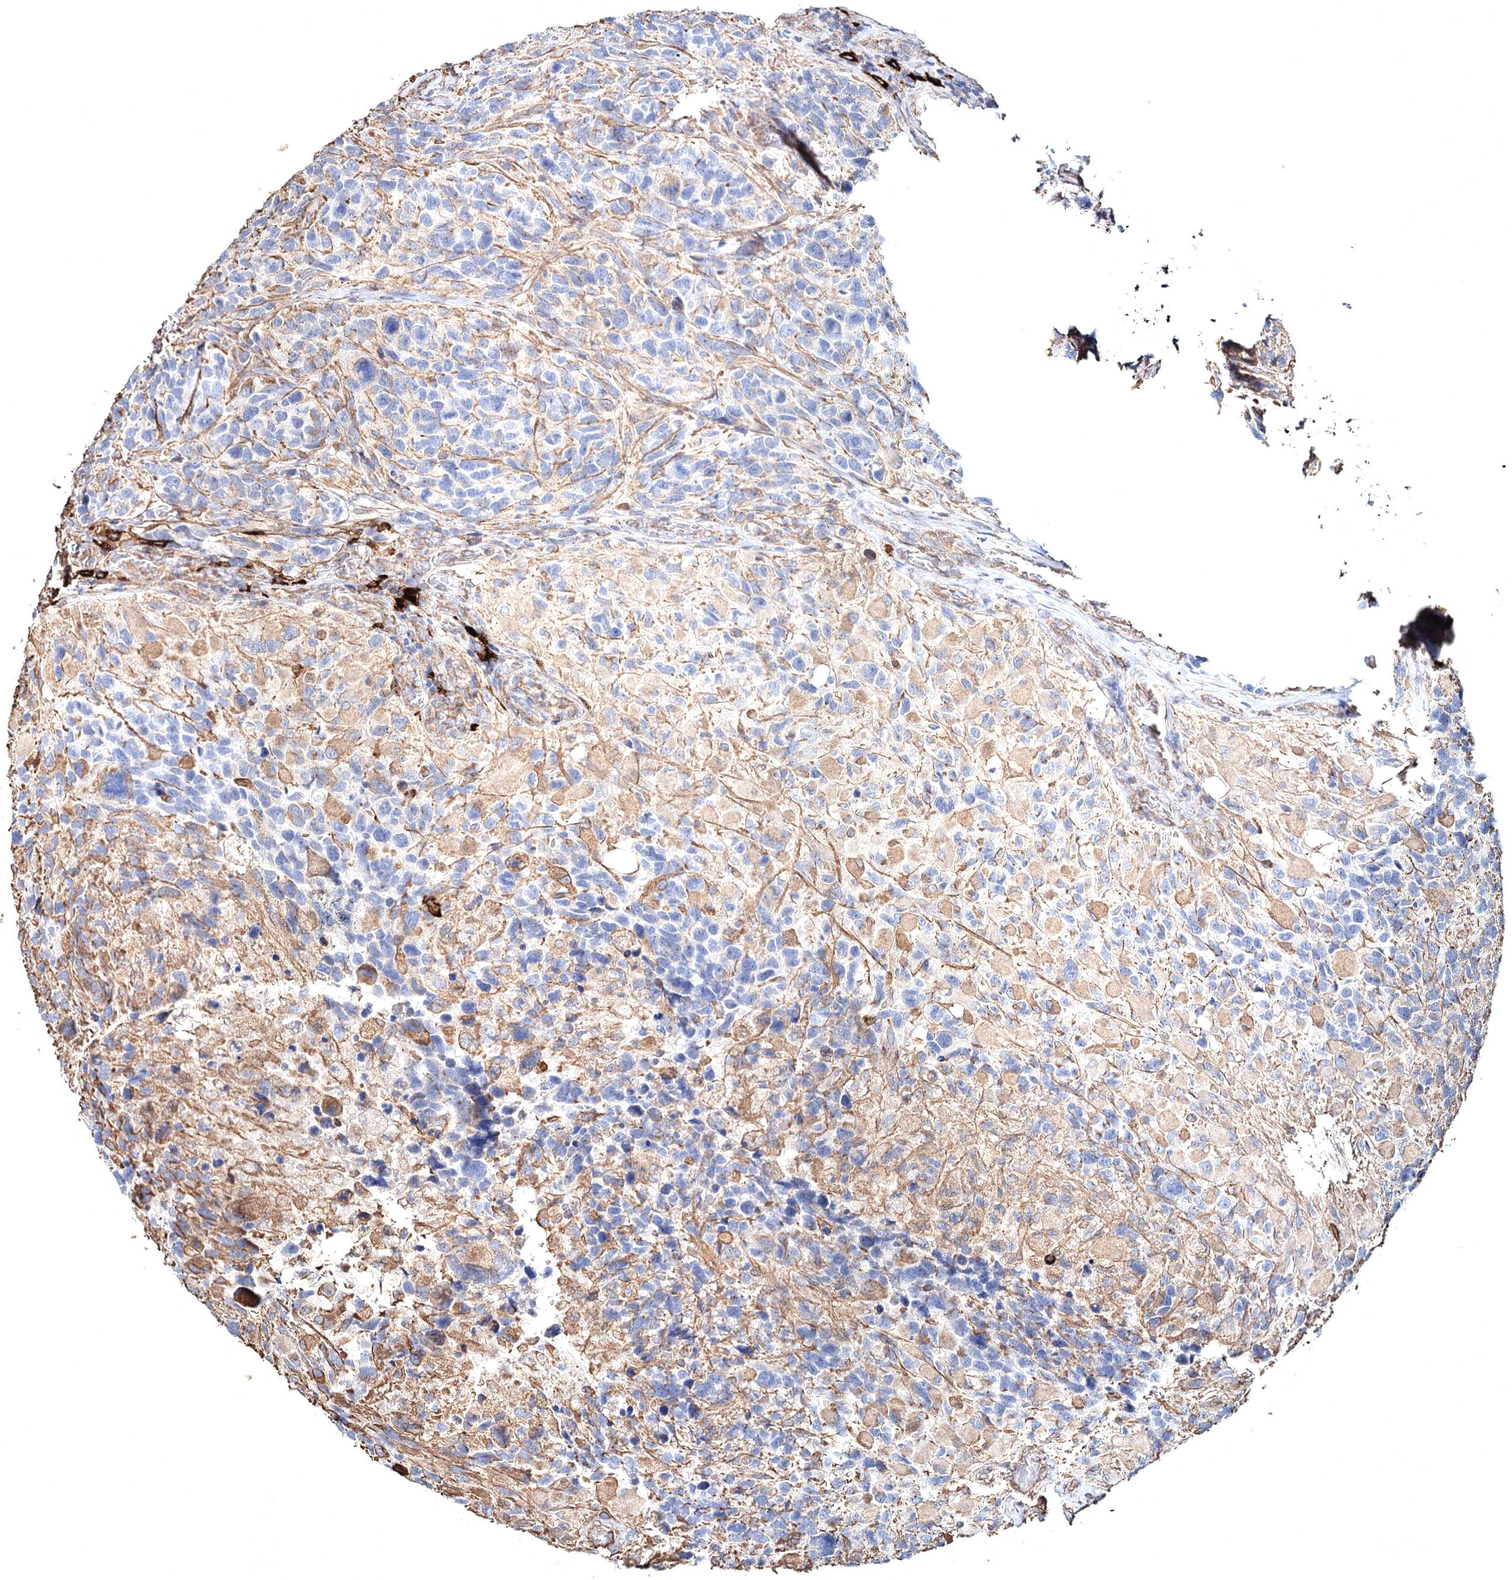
{"staining": {"intensity": "negative", "quantity": "none", "location": "none"}, "tissue": "glioma", "cell_type": "Tumor cells", "image_type": "cancer", "snomed": [{"axis": "morphology", "description": "Glioma, malignant, High grade"}, {"axis": "topography", "description": "Brain"}], "caption": "DAB immunohistochemical staining of human glioma displays no significant staining in tumor cells.", "gene": "CLEC4M", "patient": {"sex": "male", "age": 69}}